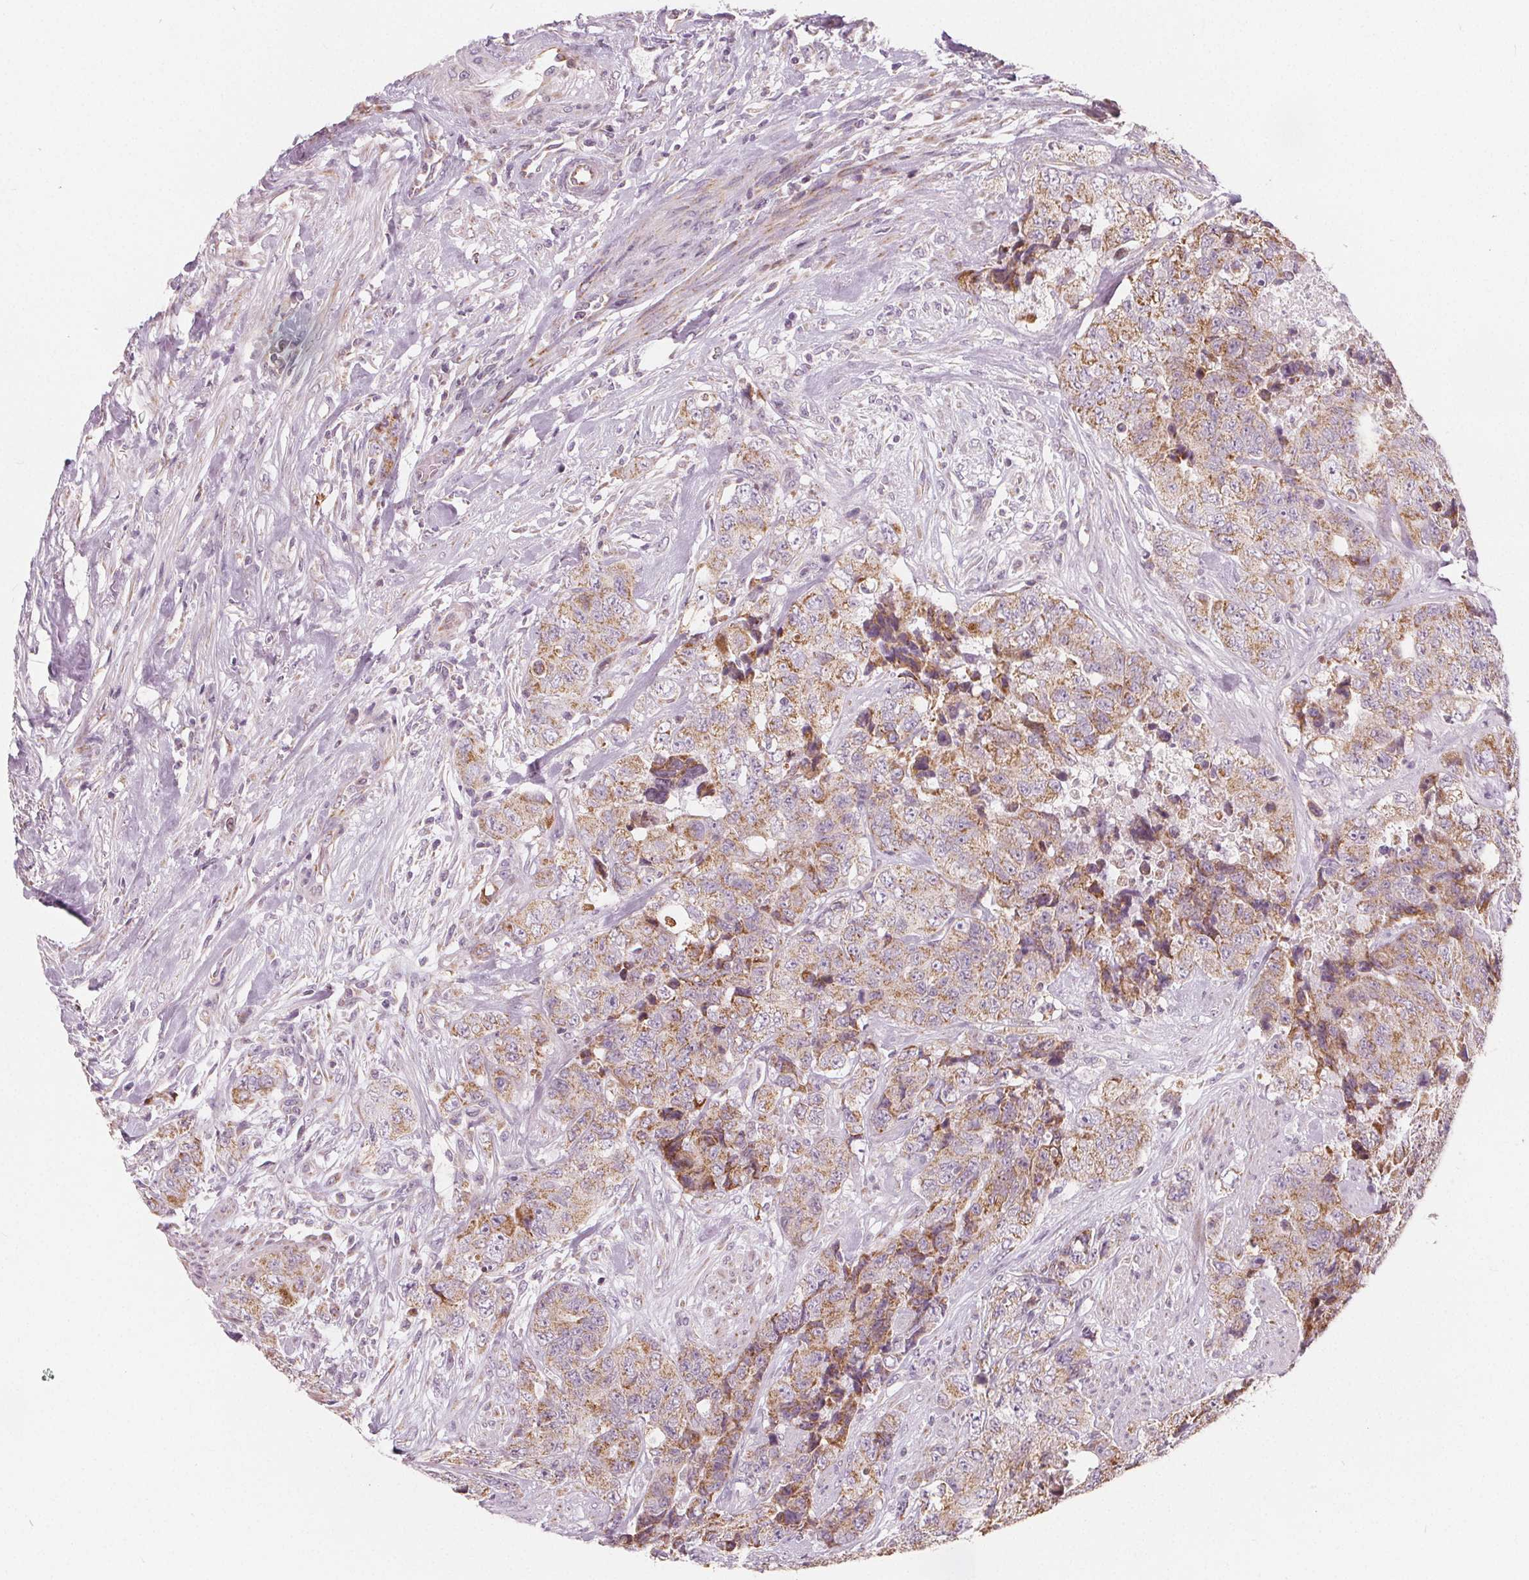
{"staining": {"intensity": "moderate", "quantity": ">75%", "location": "cytoplasmic/membranous"}, "tissue": "urothelial cancer", "cell_type": "Tumor cells", "image_type": "cancer", "snomed": [{"axis": "morphology", "description": "Urothelial carcinoma, High grade"}, {"axis": "topography", "description": "Urinary bladder"}], "caption": "Moderate cytoplasmic/membranous protein expression is appreciated in about >75% of tumor cells in urothelial cancer.", "gene": "NUP210L", "patient": {"sex": "female", "age": 78}}